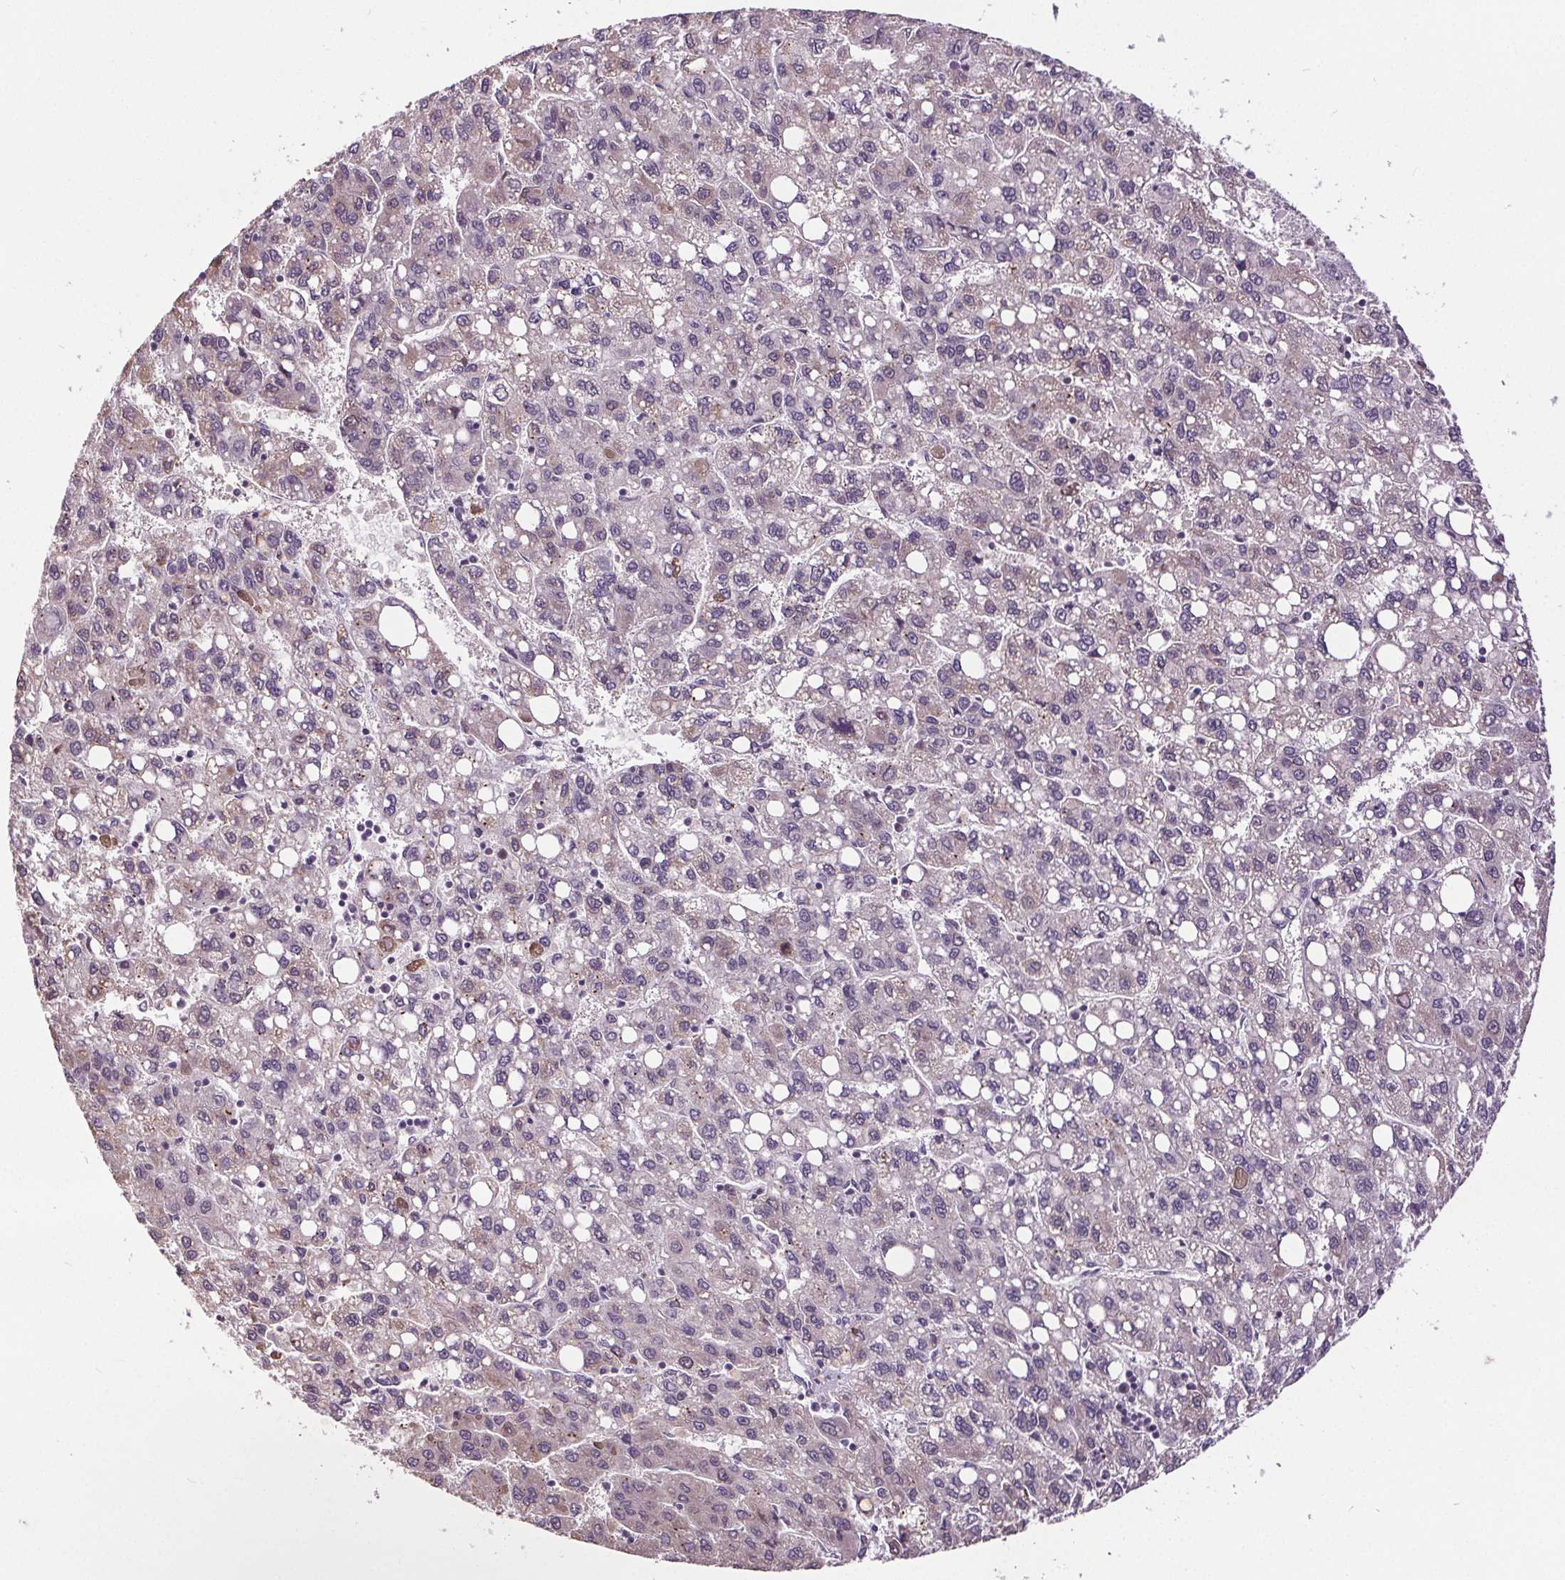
{"staining": {"intensity": "negative", "quantity": "none", "location": "none"}, "tissue": "liver cancer", "cell_type": "Tumor cells", "image_type": "cancer", "snomed": [{"axis": "morphology", "description": "Carcinoma, Hepatocellular, NOS"}, {"axis": "topography", "description": "Liver"}], "caption": "This is a histopathology image of IHC staining of liver cancer, which shows no positivity in tumor cells. (DAB IHC visualized using brightfield microscopy, high magnification).", "gene": "CENPF", "patient": {"sex": "female", "age": 82}}